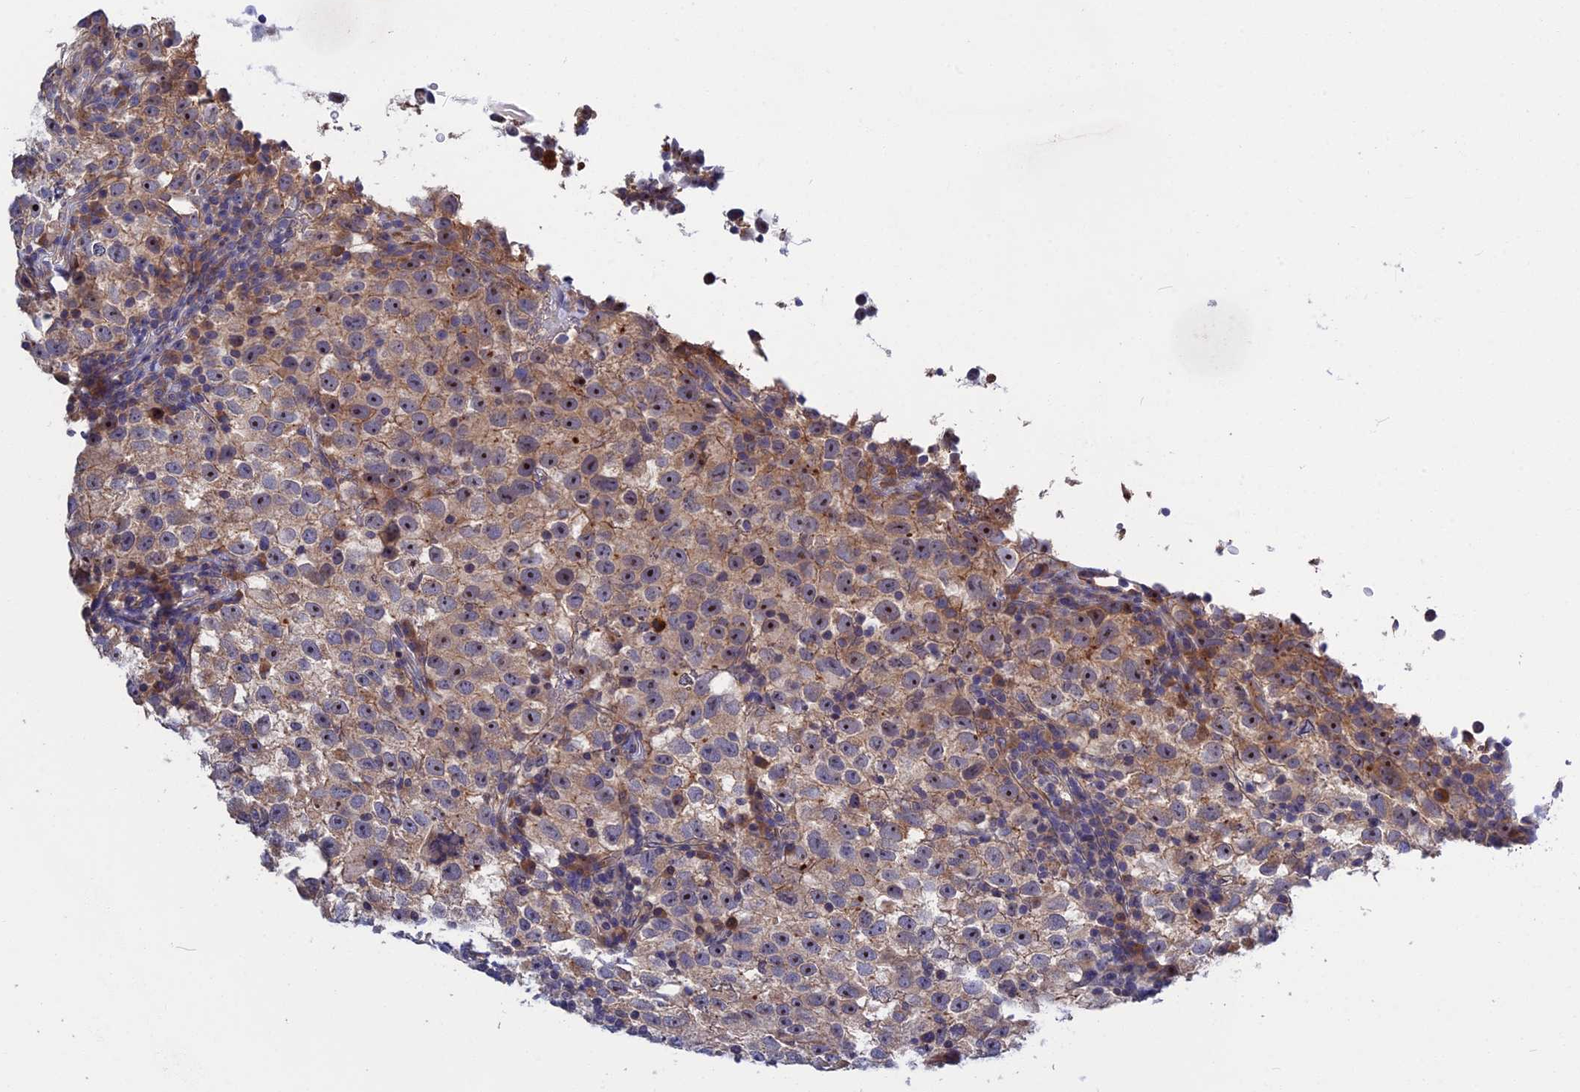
{"staining": {"intensity": "moderate", "quantity": "25%-75%", "location": "nuclear"}, "tissue": "testis cancer", "cell_type": "Tumor cells", "image_type": "cancer", "snomed": [{"axis": "morphology", "description": "Seminoma, NOS"}, {"axis": "topography", "description": "Testis"}], "caption": "Seminoma (testis) was stained to show a protein in brown. There is medium levels of moderate nuclear positivity in about 25%-75% of tumor cells.", "gene": "CRACD", "patient": {"sex": "male", "age": 22}}